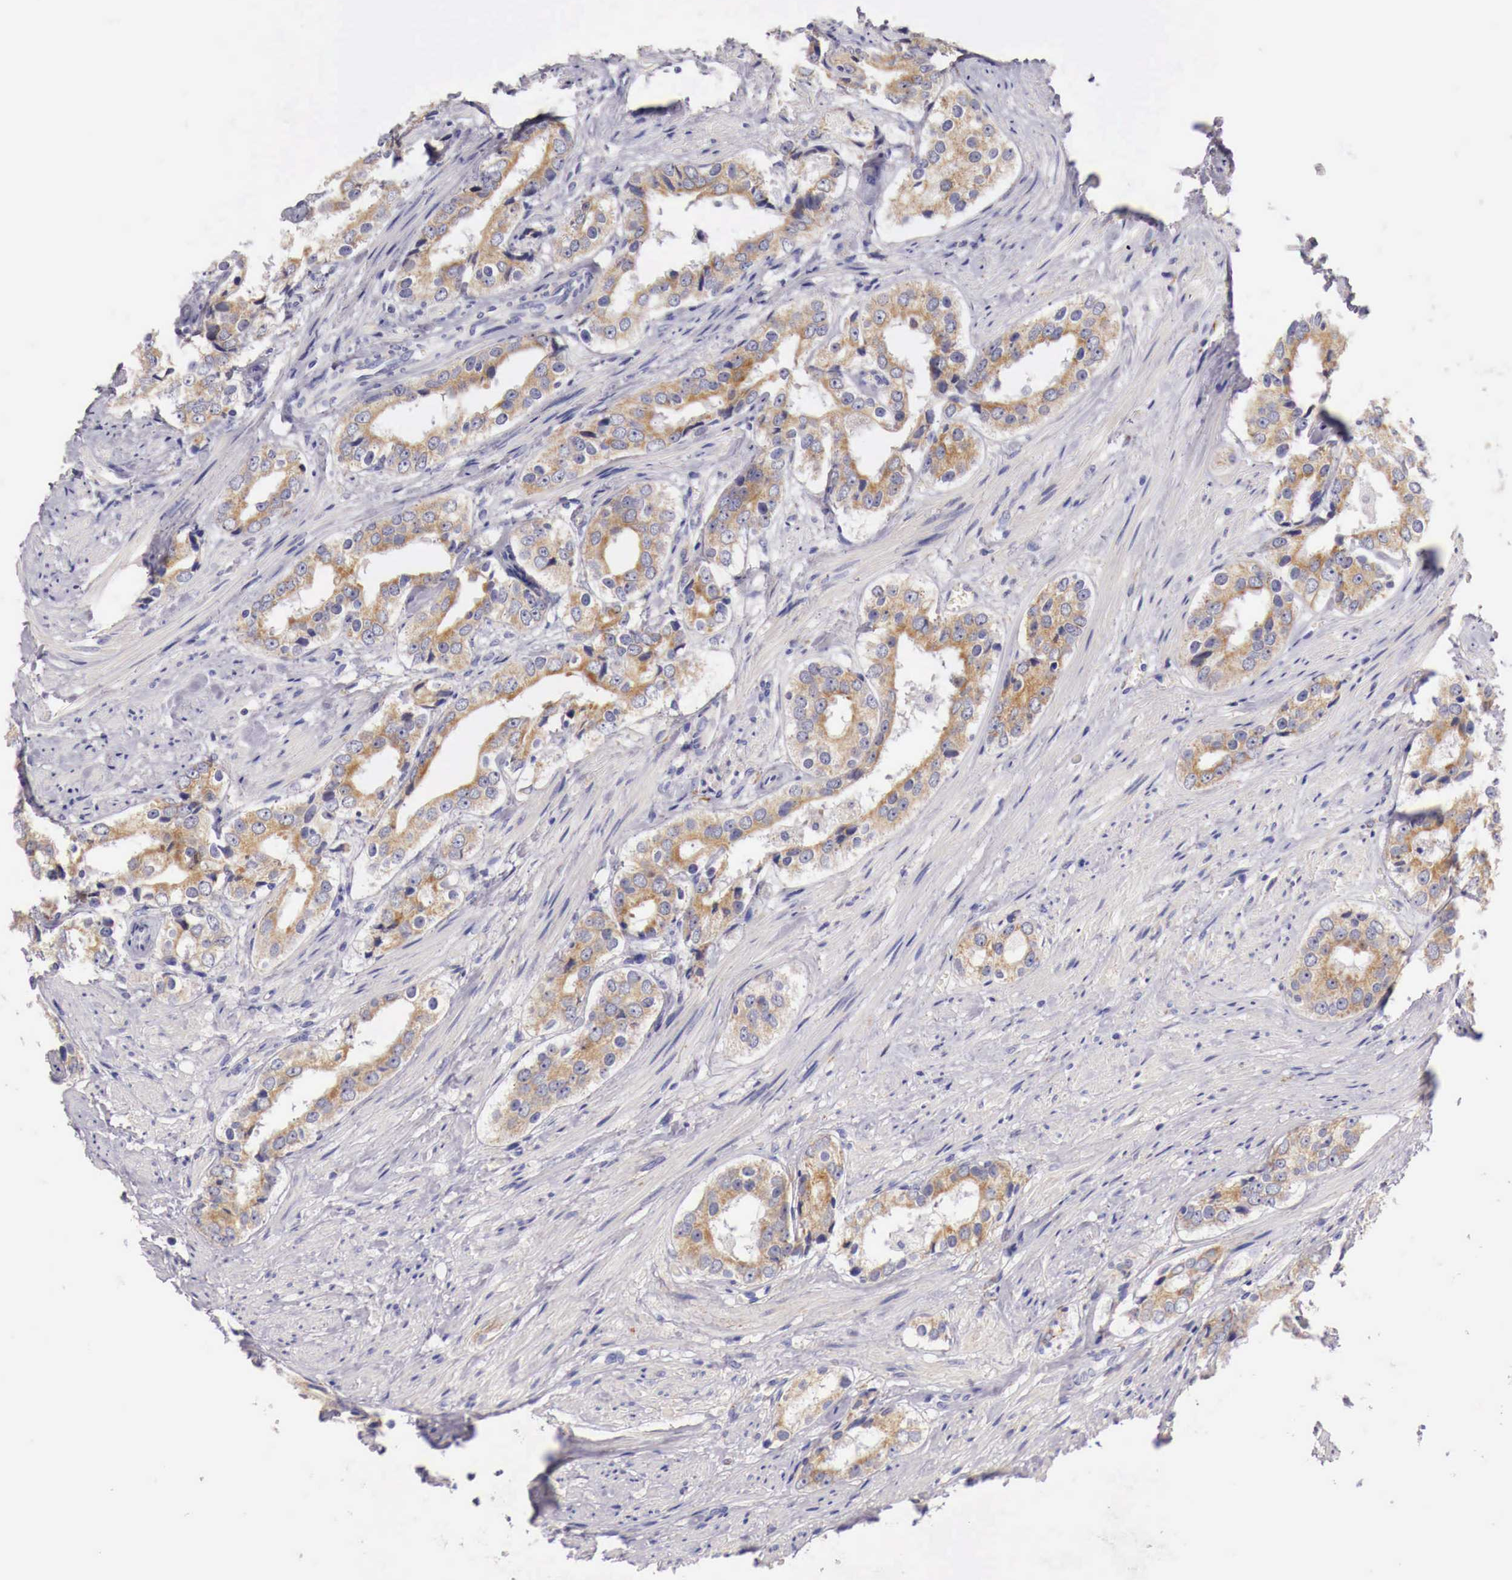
{"staining": {"intensity": "weak", "quantity": "25%-75%", "location": "cytoplasmic/membranous"}, "tissue": "prostate cancer", "cell_type": "Tumor cells", "image_type": "cancer", "snomed": [{"axis": "morphology", "description": "Adenocarcinoma, Medium grade"}, {"axis": "topography", "description": "Prostate"}], "caption": "IHC histopathology image of prostate cancer (adenocarcinoma (medium-grade)) stained for a protein (brown), which exhibits low levels of weak cytoplasmic/membranous staining in about 25%-75% of tumor cells.", "gene": "NREP", "patient": {"sex": "male", "age": 73}}